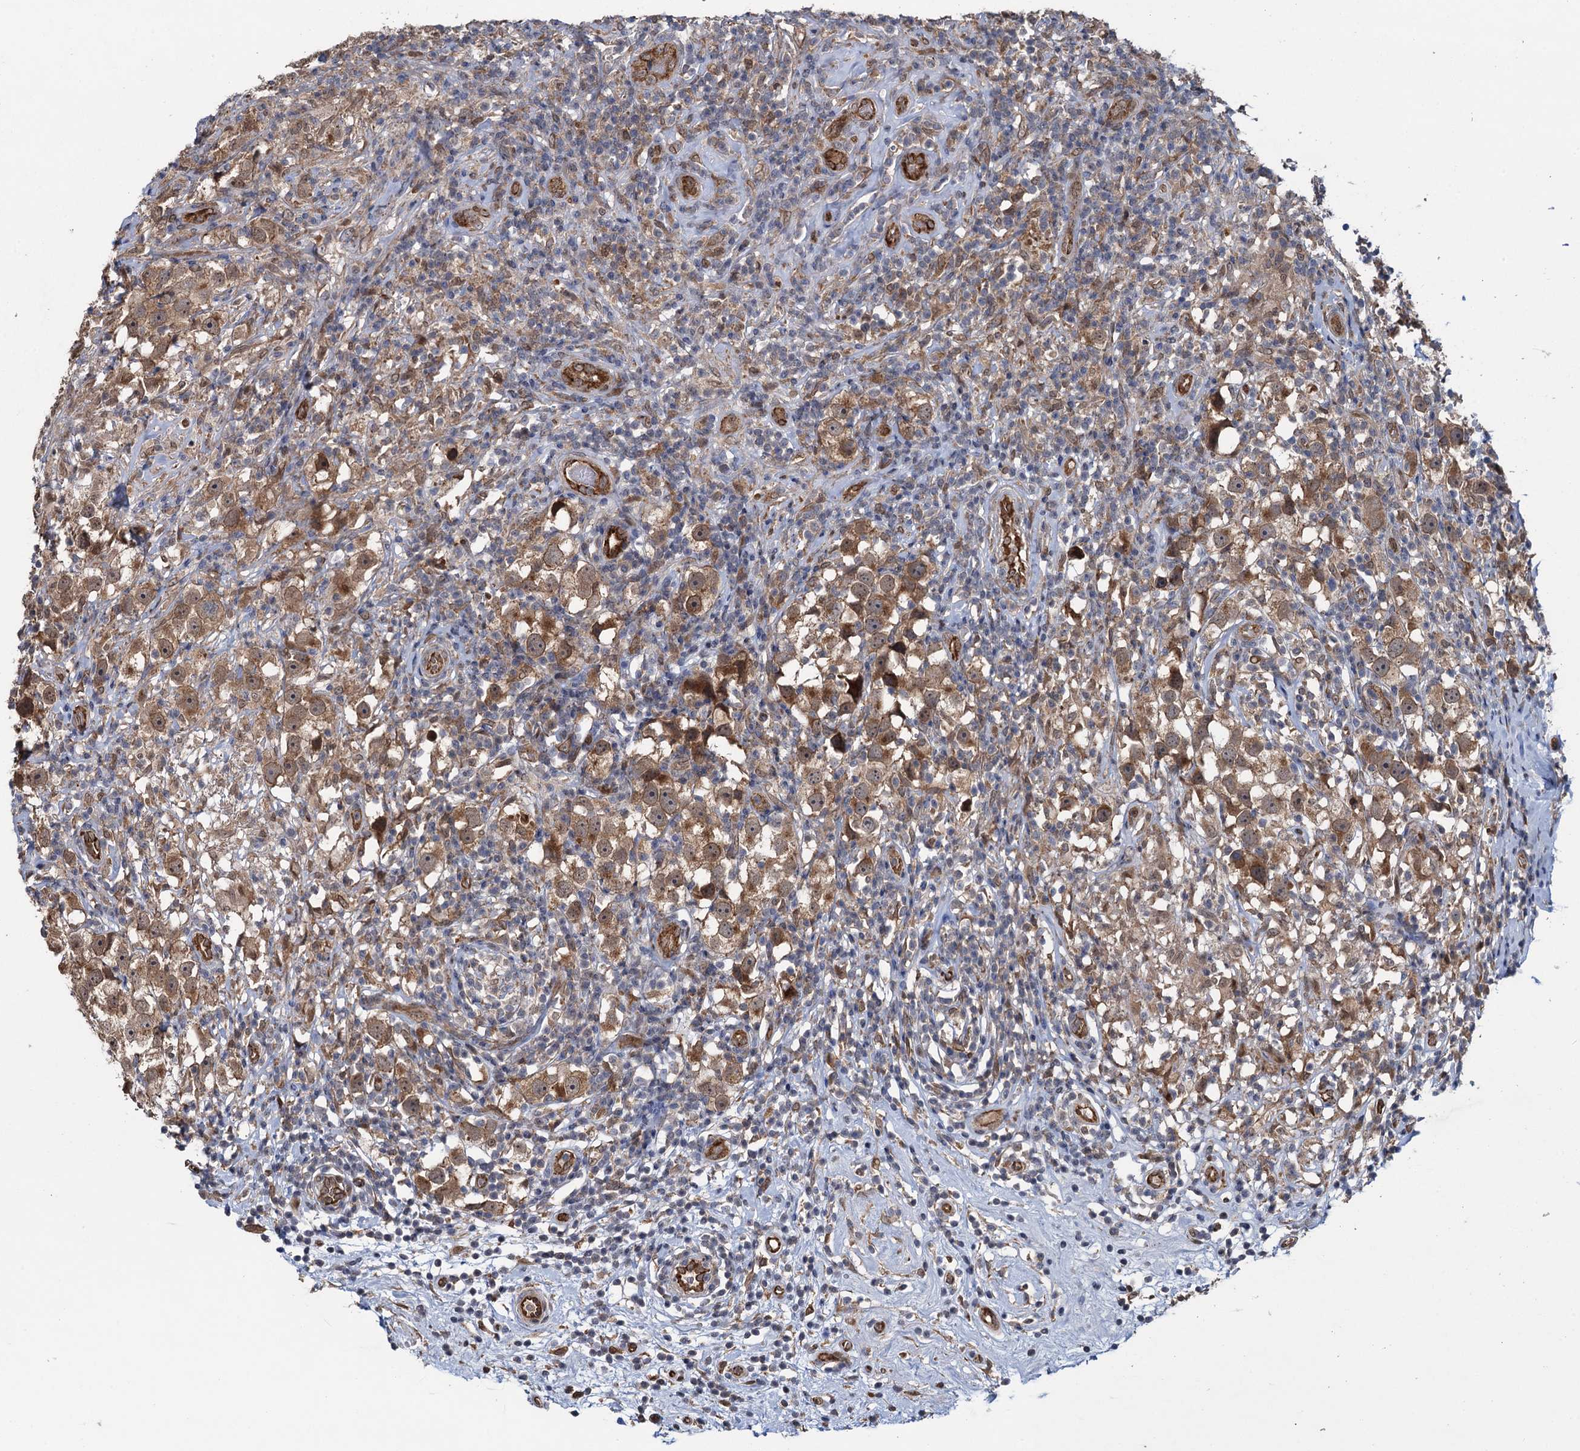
{"staining": {"intensity": "moderate", "quantity": ">75%", "location": "cytoplasmic/membranous"}, "tissue": "testis cancer", "cell_type": "Tumor cells", "image_type": "cancer", "snomed": [{"axis": "morphology", "description": "Seminoma, NOS"}, {"axis": "topography", "description": "Testis"}], "caption": "An immunohistochemistry (IHC) micrograph of neoplastic tissue is shown. Protein staining in brown labels moderate cytoplasmic/membranous positivity in testis seminoma within tumor cells.", "gene": "EVX2", "patient": {"sex": "male", "age": 49}}